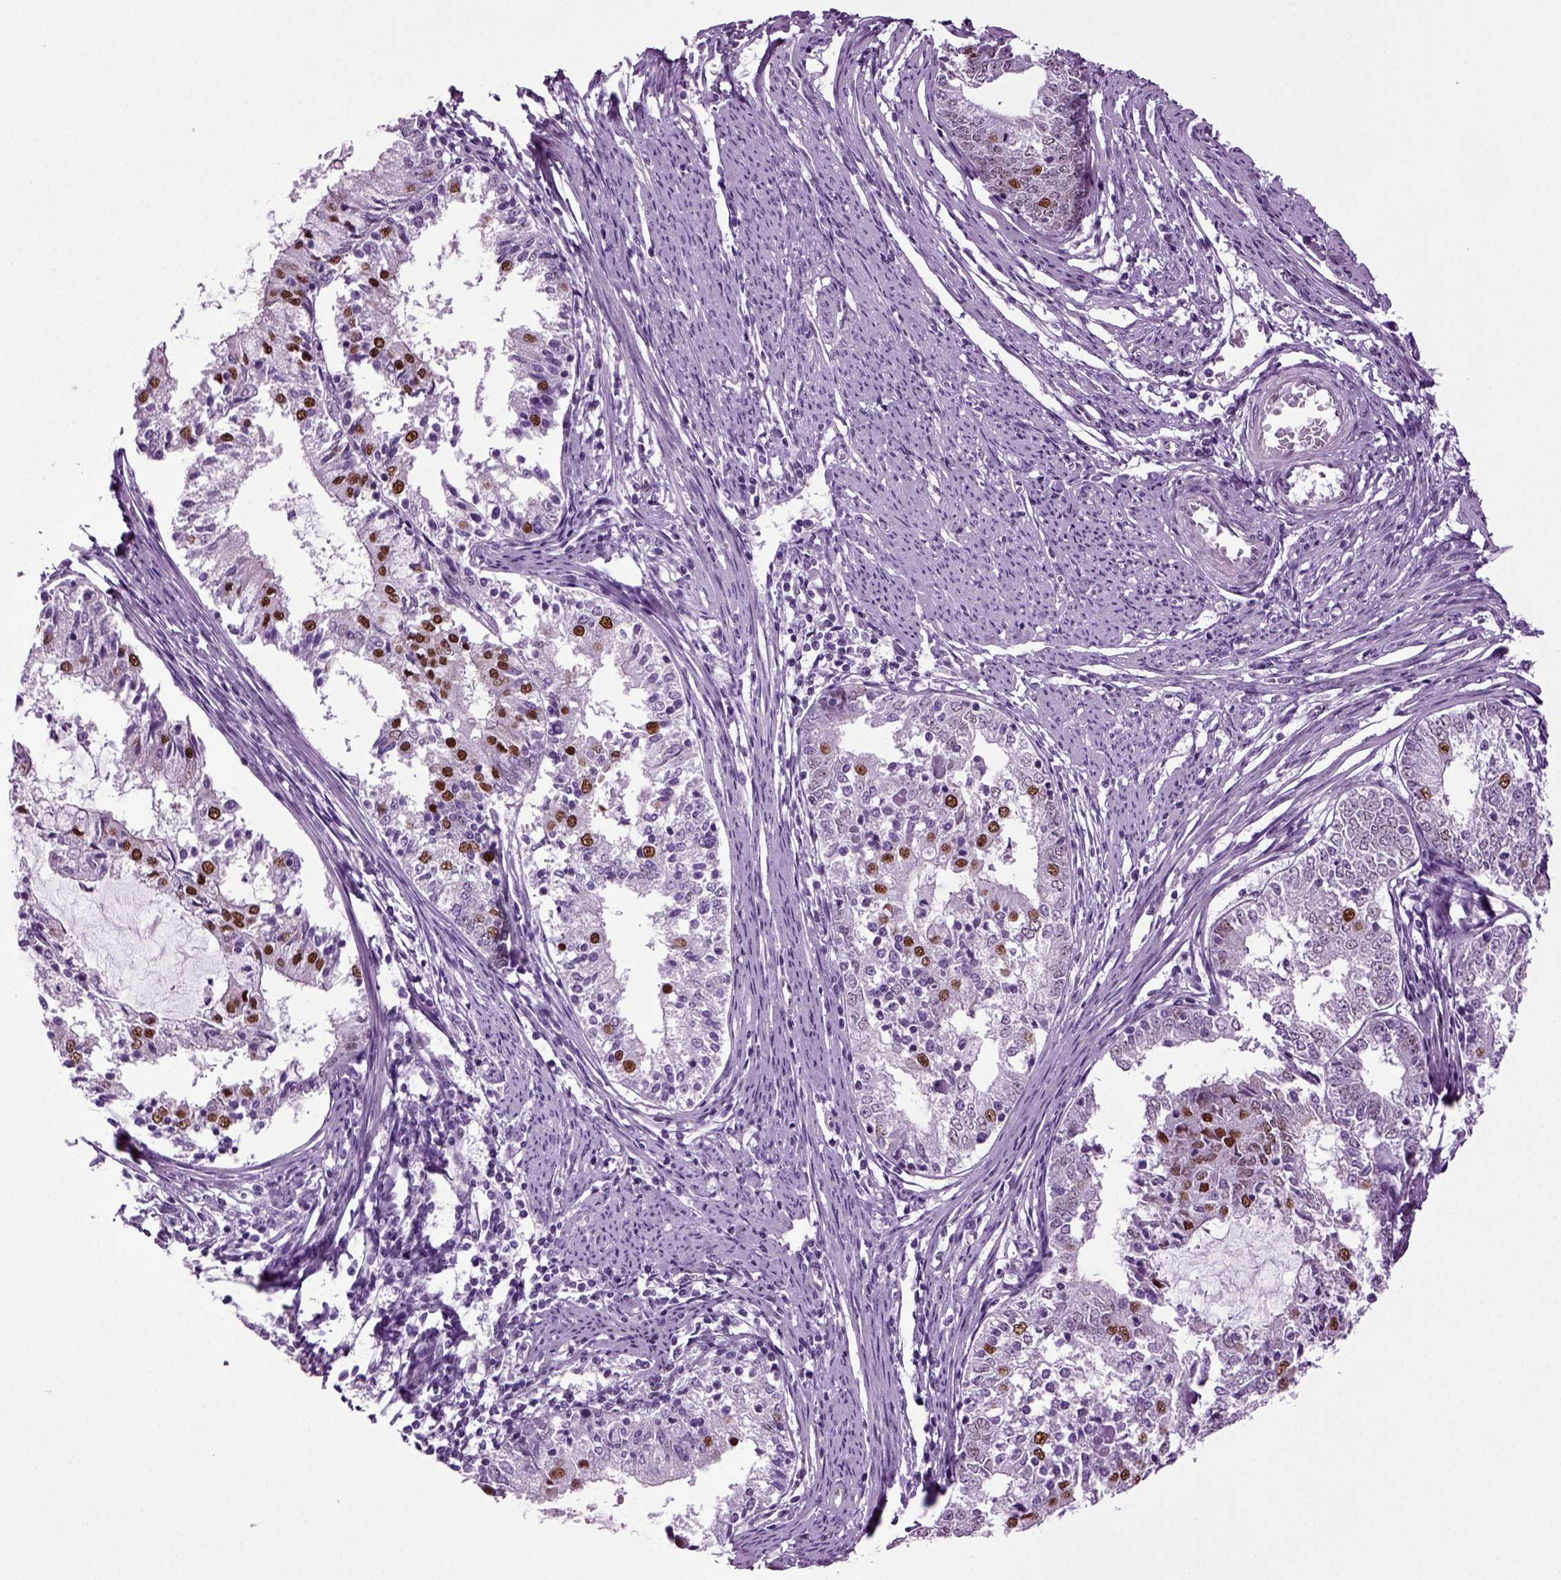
{"staining": {"intensity": "strong", "quantity": "<25%", "location": "nuclear"}, "tissue": "endometrial cancer", "cell_type": "Tumor cells", "image_type": "cancer", "snomed": [{"axis": "morphology", "description": "Adenocarcinoma, NOS"}, {"axis": "topography", "description": "Endometrium"}], "caption": "Tumor cells show medium levels of strong nuclear positivity in approximately <25% of cells in human adenocarcinoma (endometrial).", "gene": "RFX3", "patient": {"sex": "female", "age": 57}}